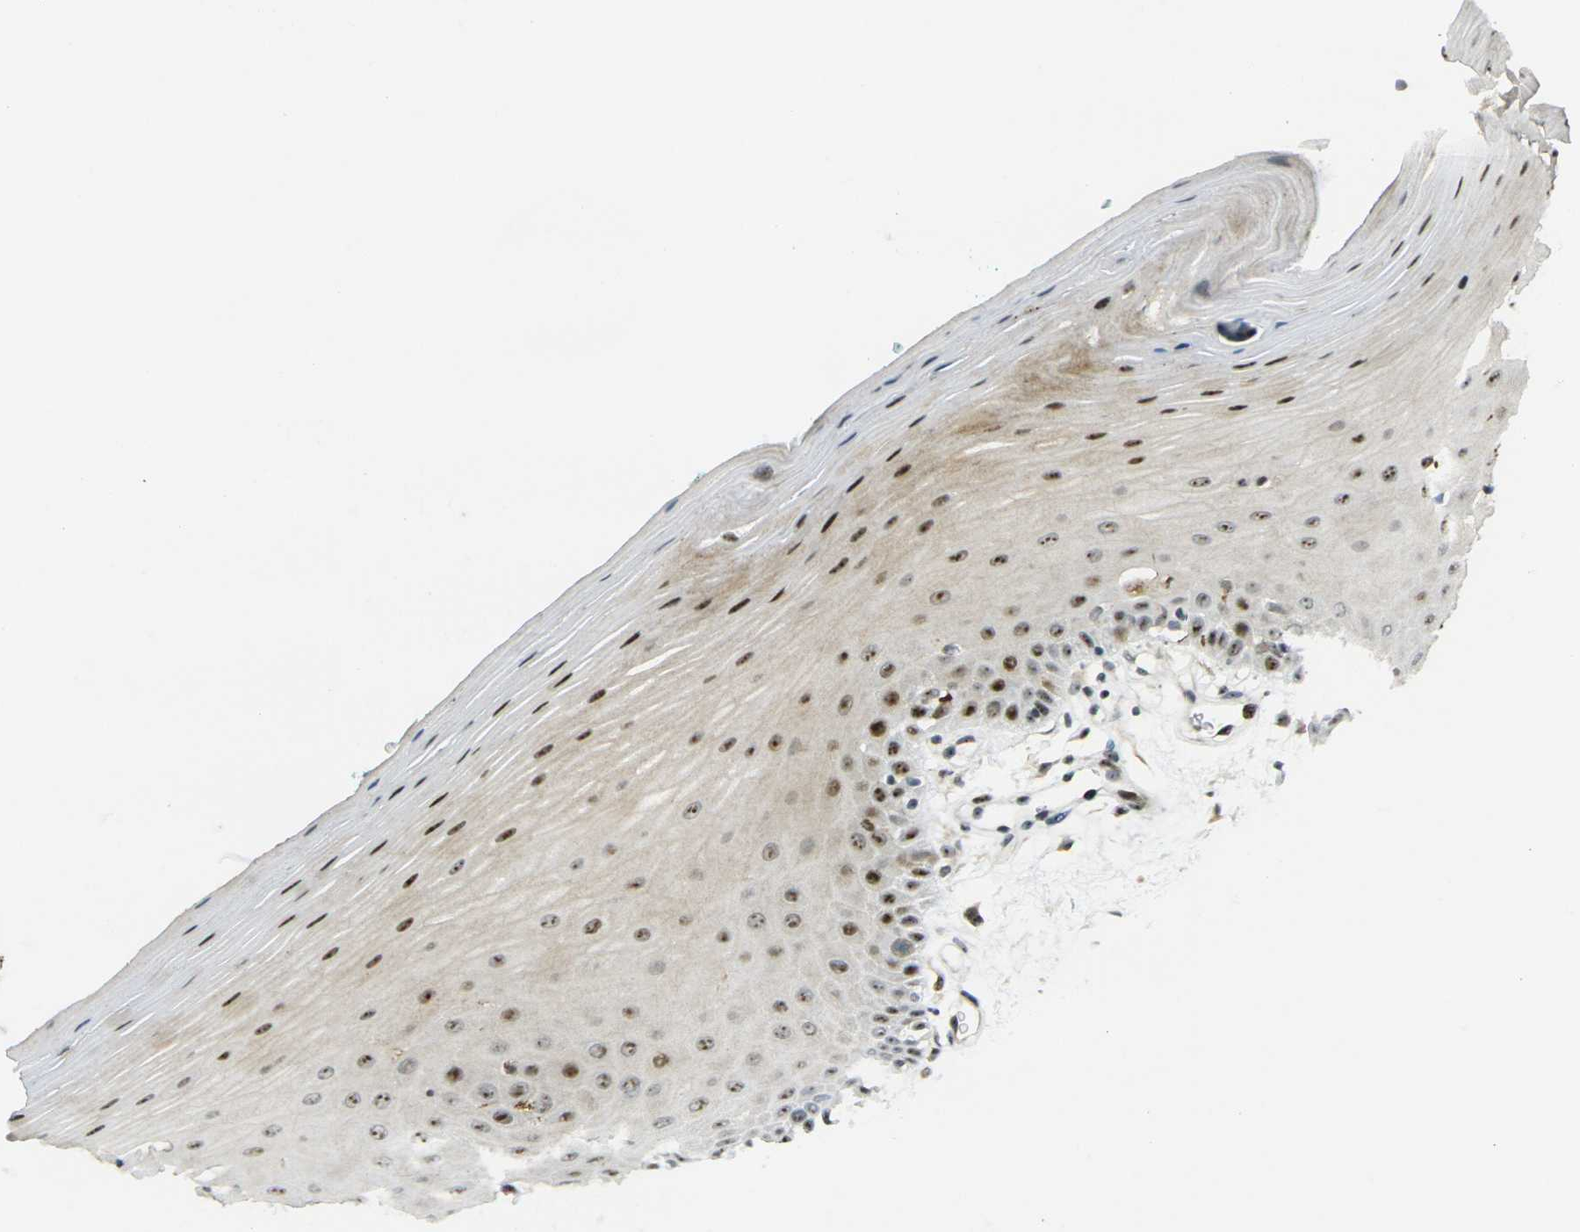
{"staining": {"intensity": "strong", "quantity": "25%-75%", "location": "cytoplasmic/membranous,nuclear"}, "tissue": "oral mucosa", "cell_type": "Squamous epithelial cells", "image_type": "normal", "snomed": [{"axis": "morphology", "description": "Normal tissue, NOS"}, {"axis": "topography", "description": "Skeletal muscle"}, {"axis": "topography", "description": "Oral tissue"}], "caption": "Brown immunohistochemical staining in unremarkable human oral mucosa demonstrates strong cytoplasmic/membranous,nuclear expression in approximately 25%-75% of squamous epithelial cells.", "gene": "UBE2C", "patient": {"sex": "male", "age": 58}}